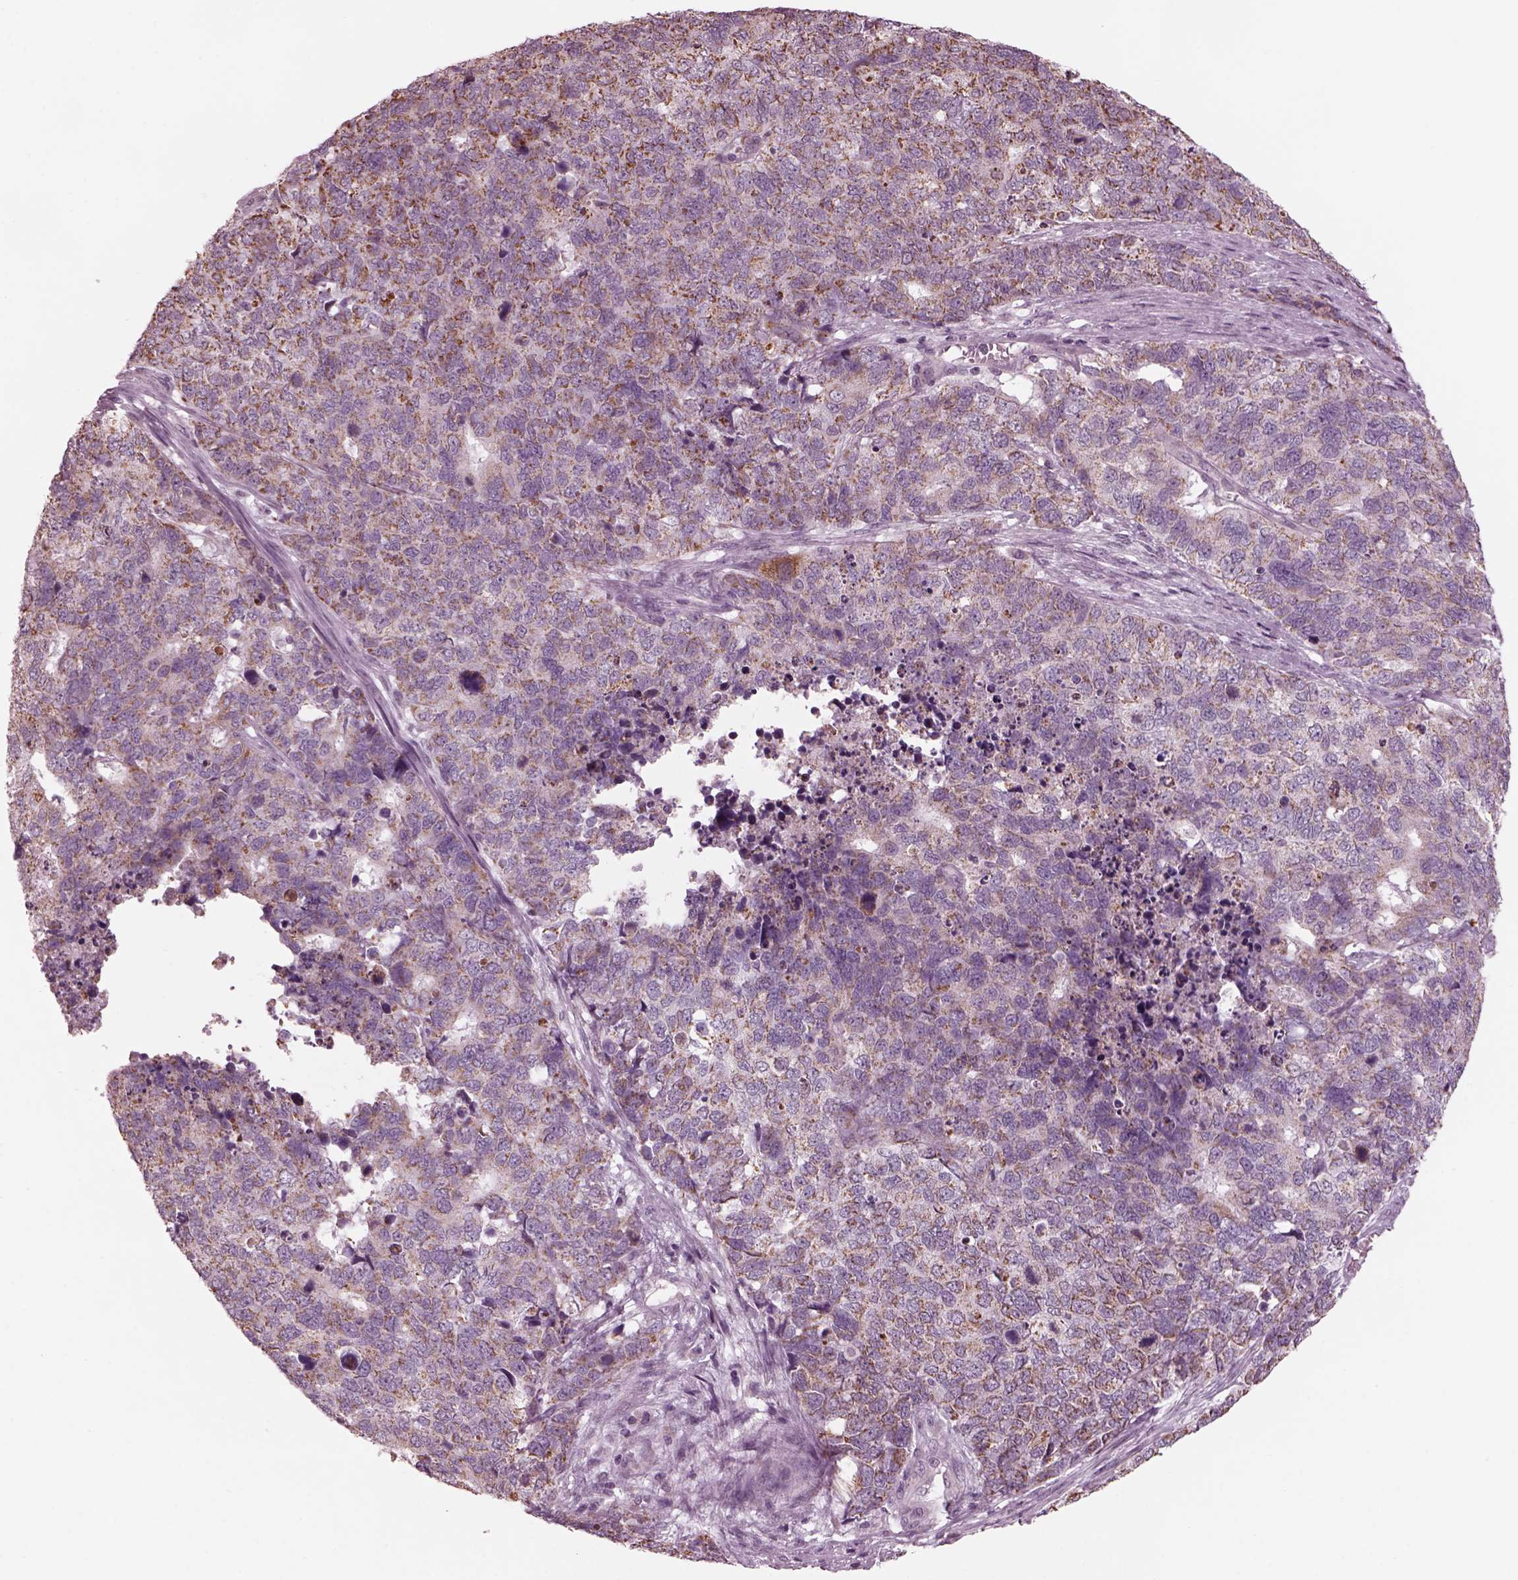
{"staining": {"intensity": "moderate", "quantity": "25%-75%", "location": "cytoplasmic/membranous"}, "tissue": "cervical cancer", "cell_type": "Tumor cells", "image_type": "cancer", "snomed": [{"axis": "morphology", "description": "Squamous cell carcinoma, NOS"}, {"axis": "topography", "description": "Cervix"}], "caption": "A photomicrograph of cervical squamous cell carcinoma stained for a protein reveals moderate cytoplasmic/membranous brown staining in tumor cells. (Stains: DAB in brown, nuclei in blue, Microscopy: brightfield microscopy at high magnification).", "gene": "CELSR3", "patient": {"sex": "female", "age": 63}}